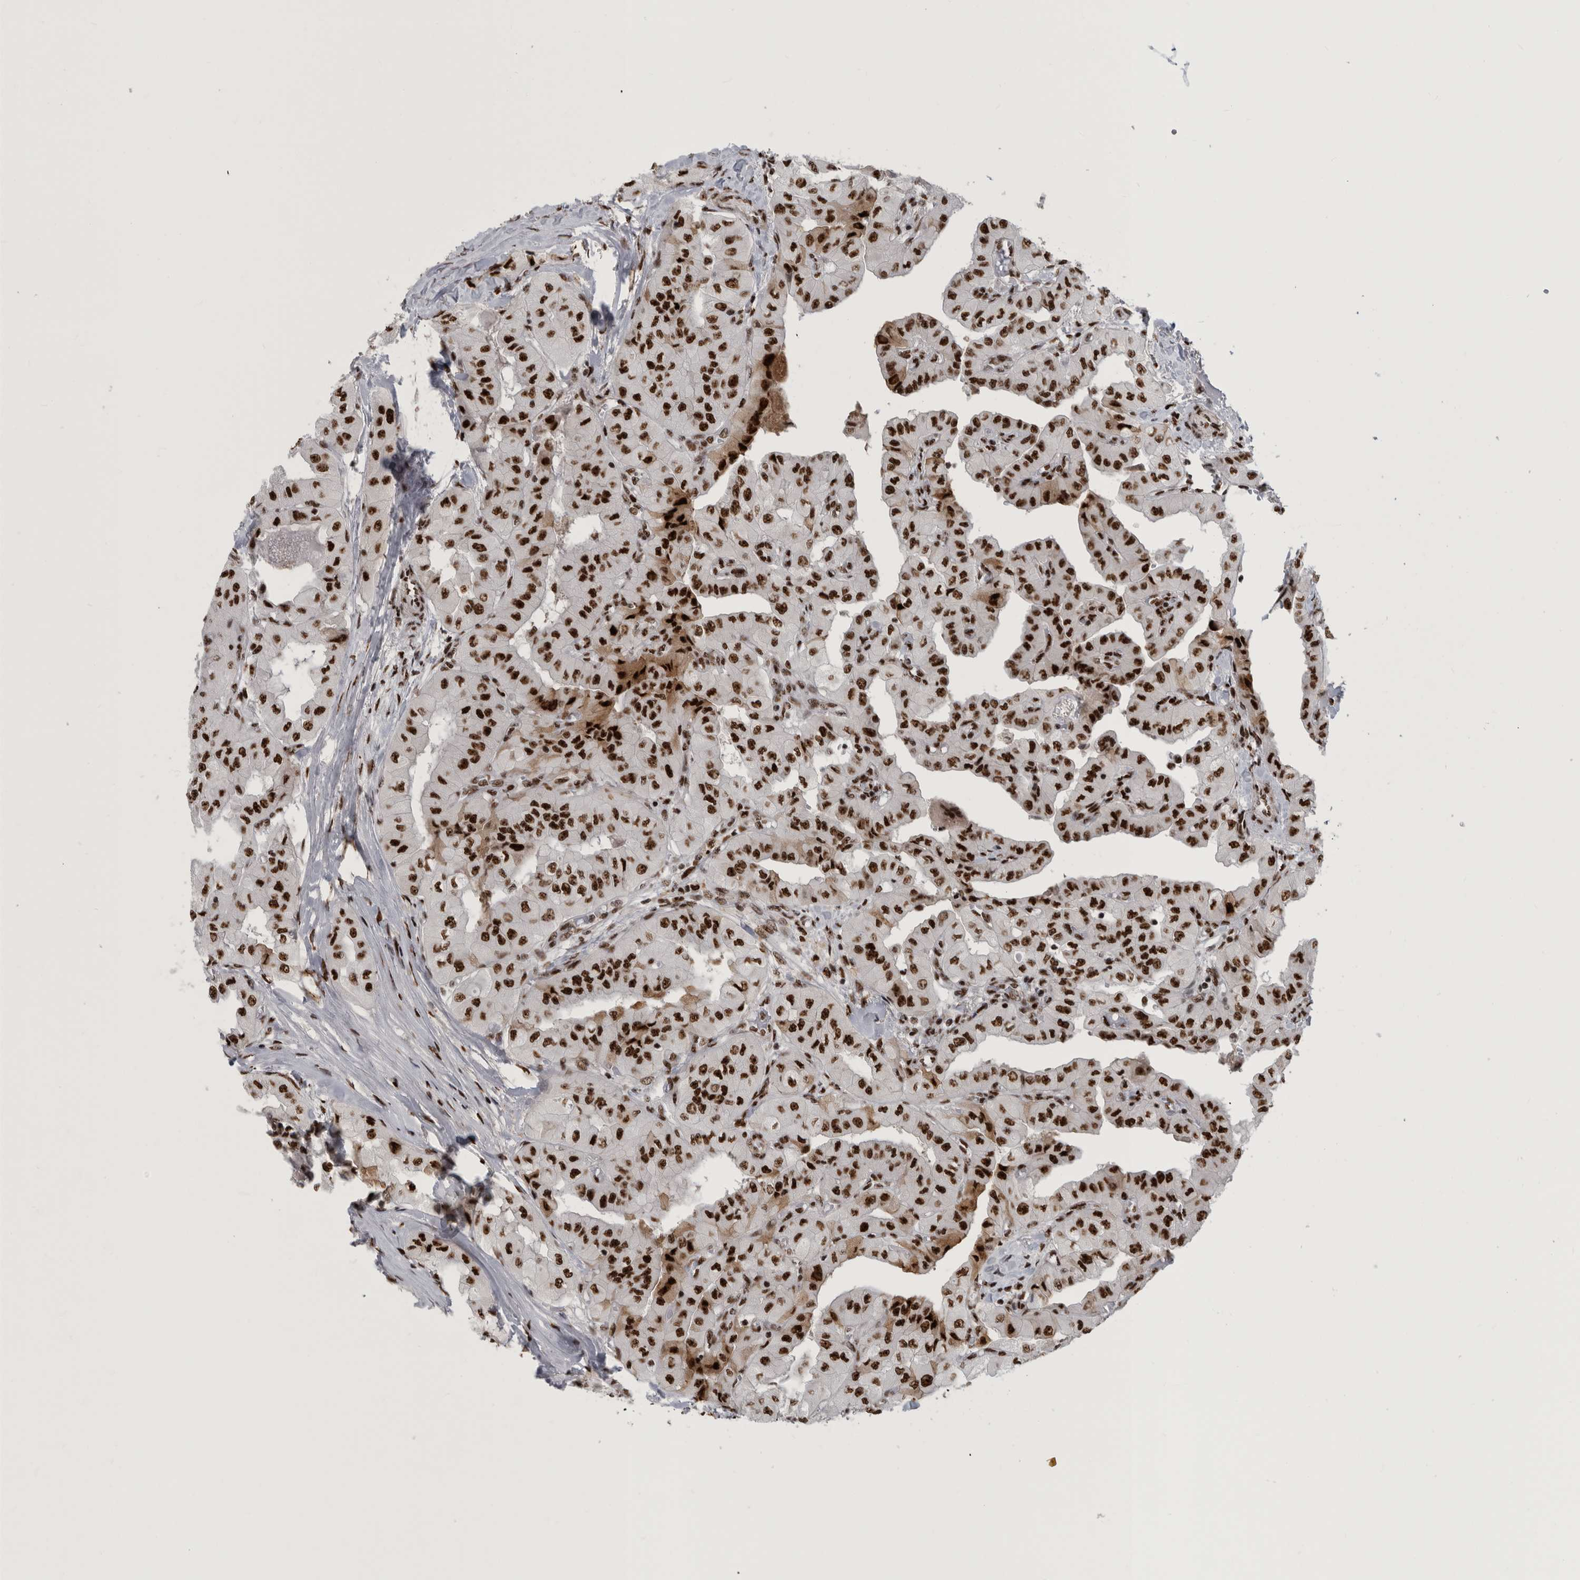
{"staining": {"intensity": "strong", "quantity": ">75%", "location": "nuclear"}, "tissue": "thyroid cancer", "cell_type": "Tumor cells", "image_type": "cancer", "snomed": [{"axis": "morphology", "description": "Papillary adenocarcinoma, NOS"}, {"axis": "topography", "description": "Thyroid gland"}], "caption": "Thyroid cancer (papillary adenocarcinoma) tissue shows strong nuclear staining in approximately >75% of tumor cells", "gene": "BCLAF1", "patient": {"sex": "female", "age": 59}}